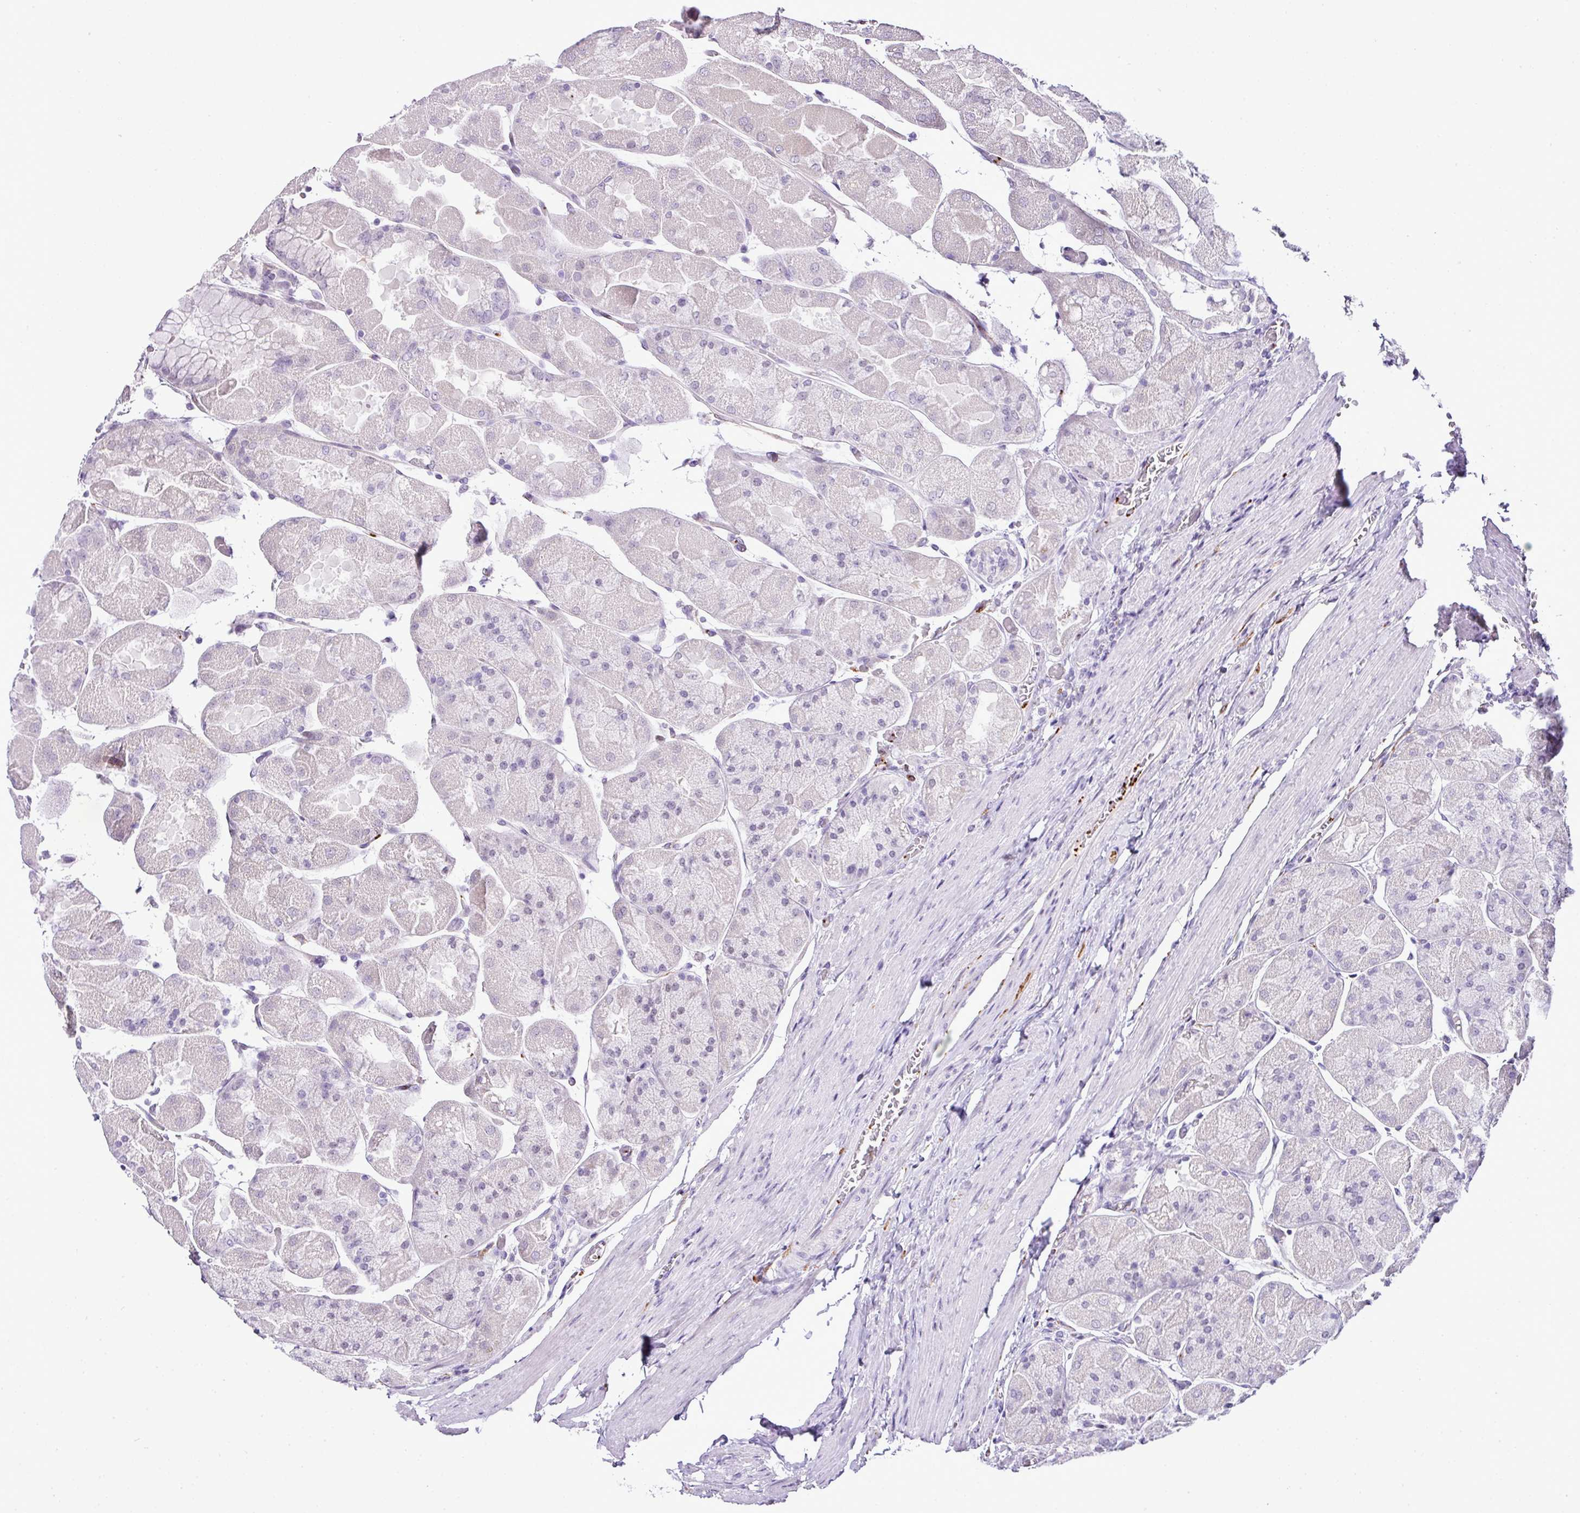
{"staining": {"intensity": "weak", "quantity": "<25%", "location": "nuclear"}, "tissue": "stomach", "cell_type": "Glandular cells", "image_type": "normal", "snomed": [{"axis": "morphology", "description": "Normal tissue, NOS"}, {"axis": "topography", "description": "Stomach"}], "caption": "This is a photomicrograph of immunohistochemistry staining of benign stomach, which shows no staining in glandular cells.", "gene": "CMTM5", "patient": {"sex": "female", "age": 61}}